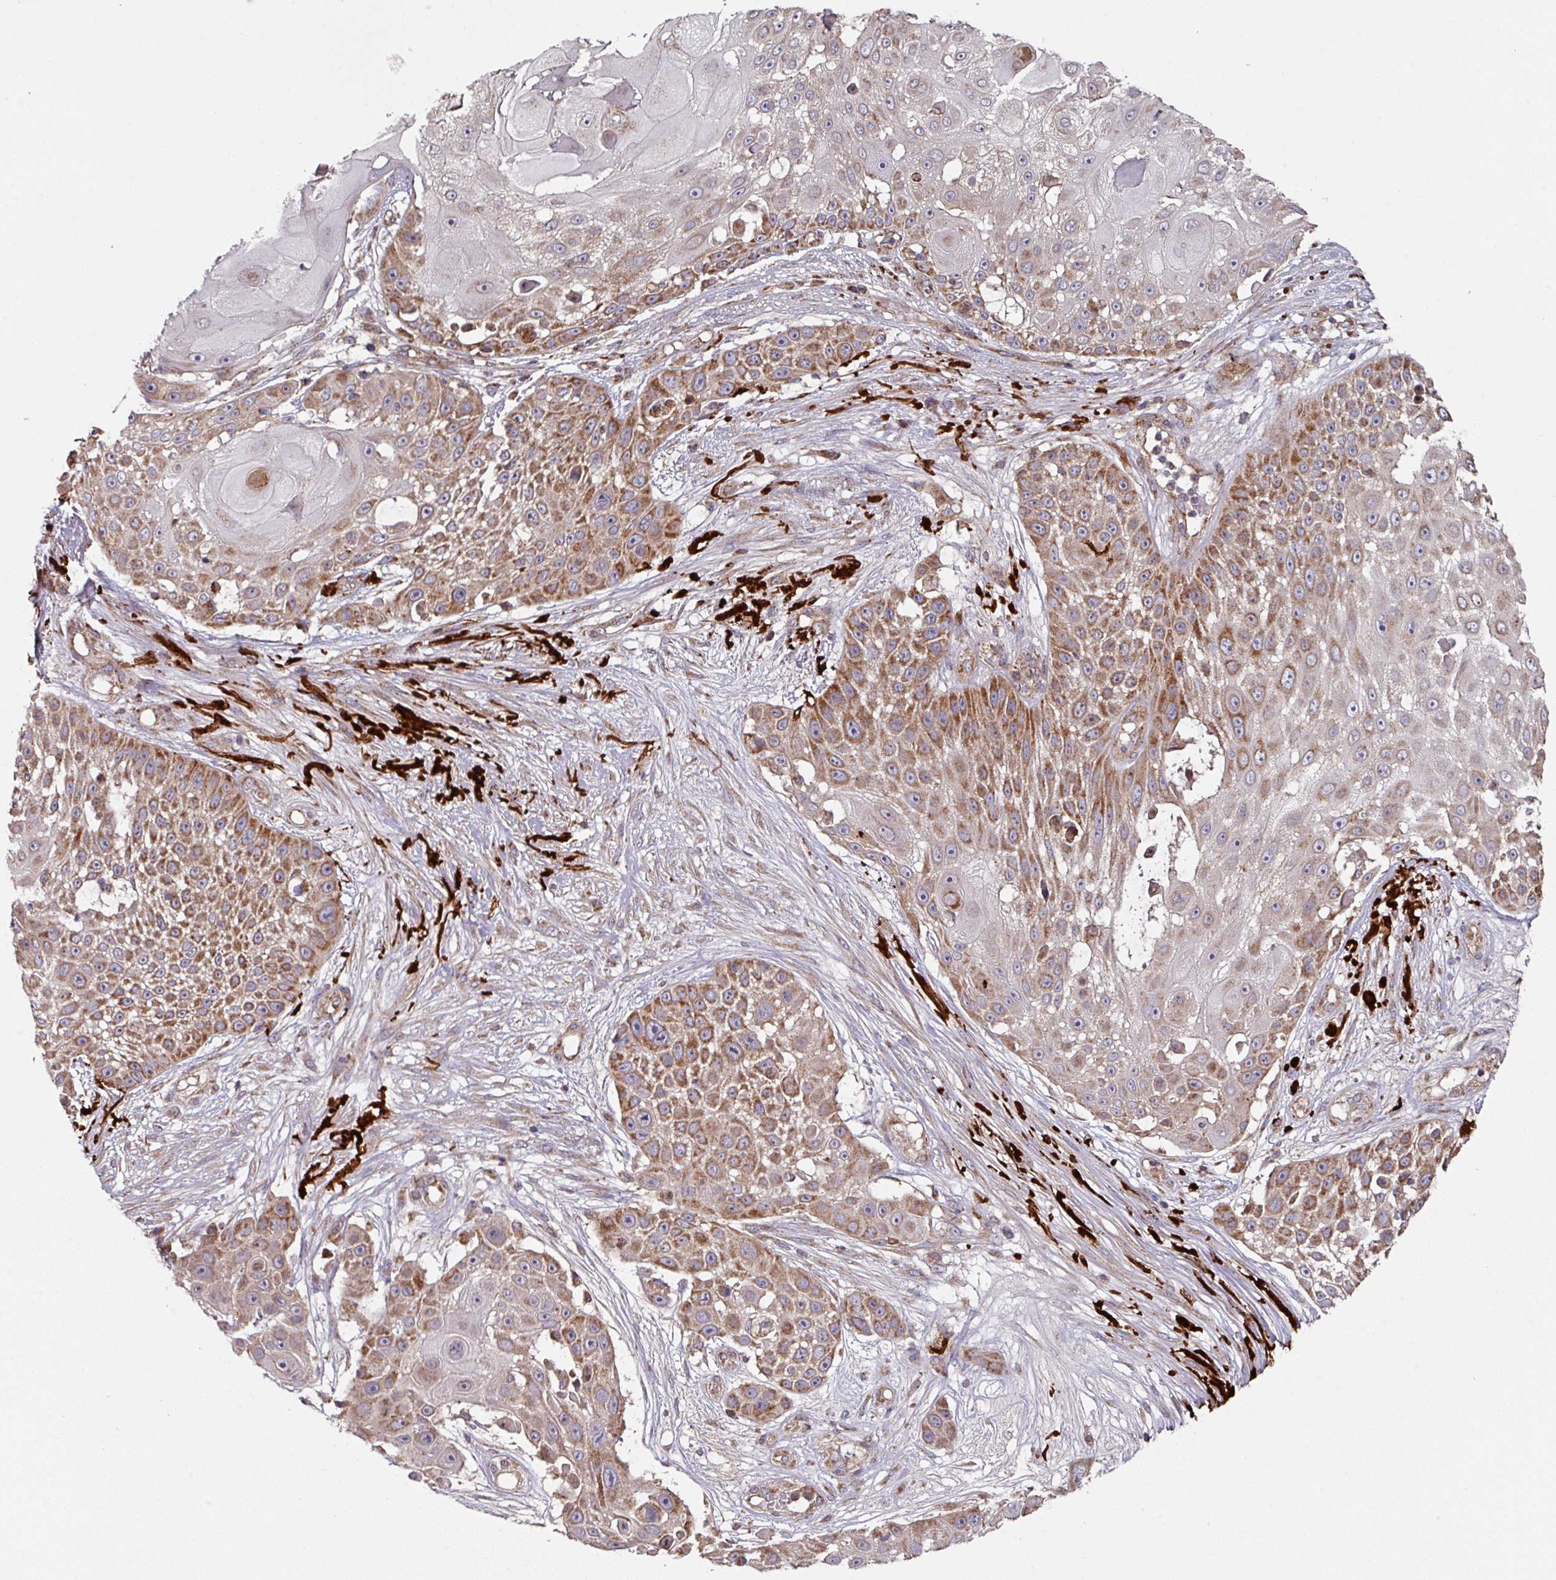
{"staining": {"intensity": "strong", "quantity": "25%-75%", "location": "cytoplasmic/membranous"}, "tissue": "skin cancer", "cell_type": "Tumor cells", "image_type": "cancer", "snomed": [{"axis": "morphology", "description": "Squamous cell carcinoma, NOS"}, {"axis": "topography", "description": "Skin"}], "caption": "Human skin squamous cell carcinoma stained with a protein marker shows strong staining in tumor cells.", "gene": "DCAF12L2", "patient": {"sex": "female", "age": 86}}